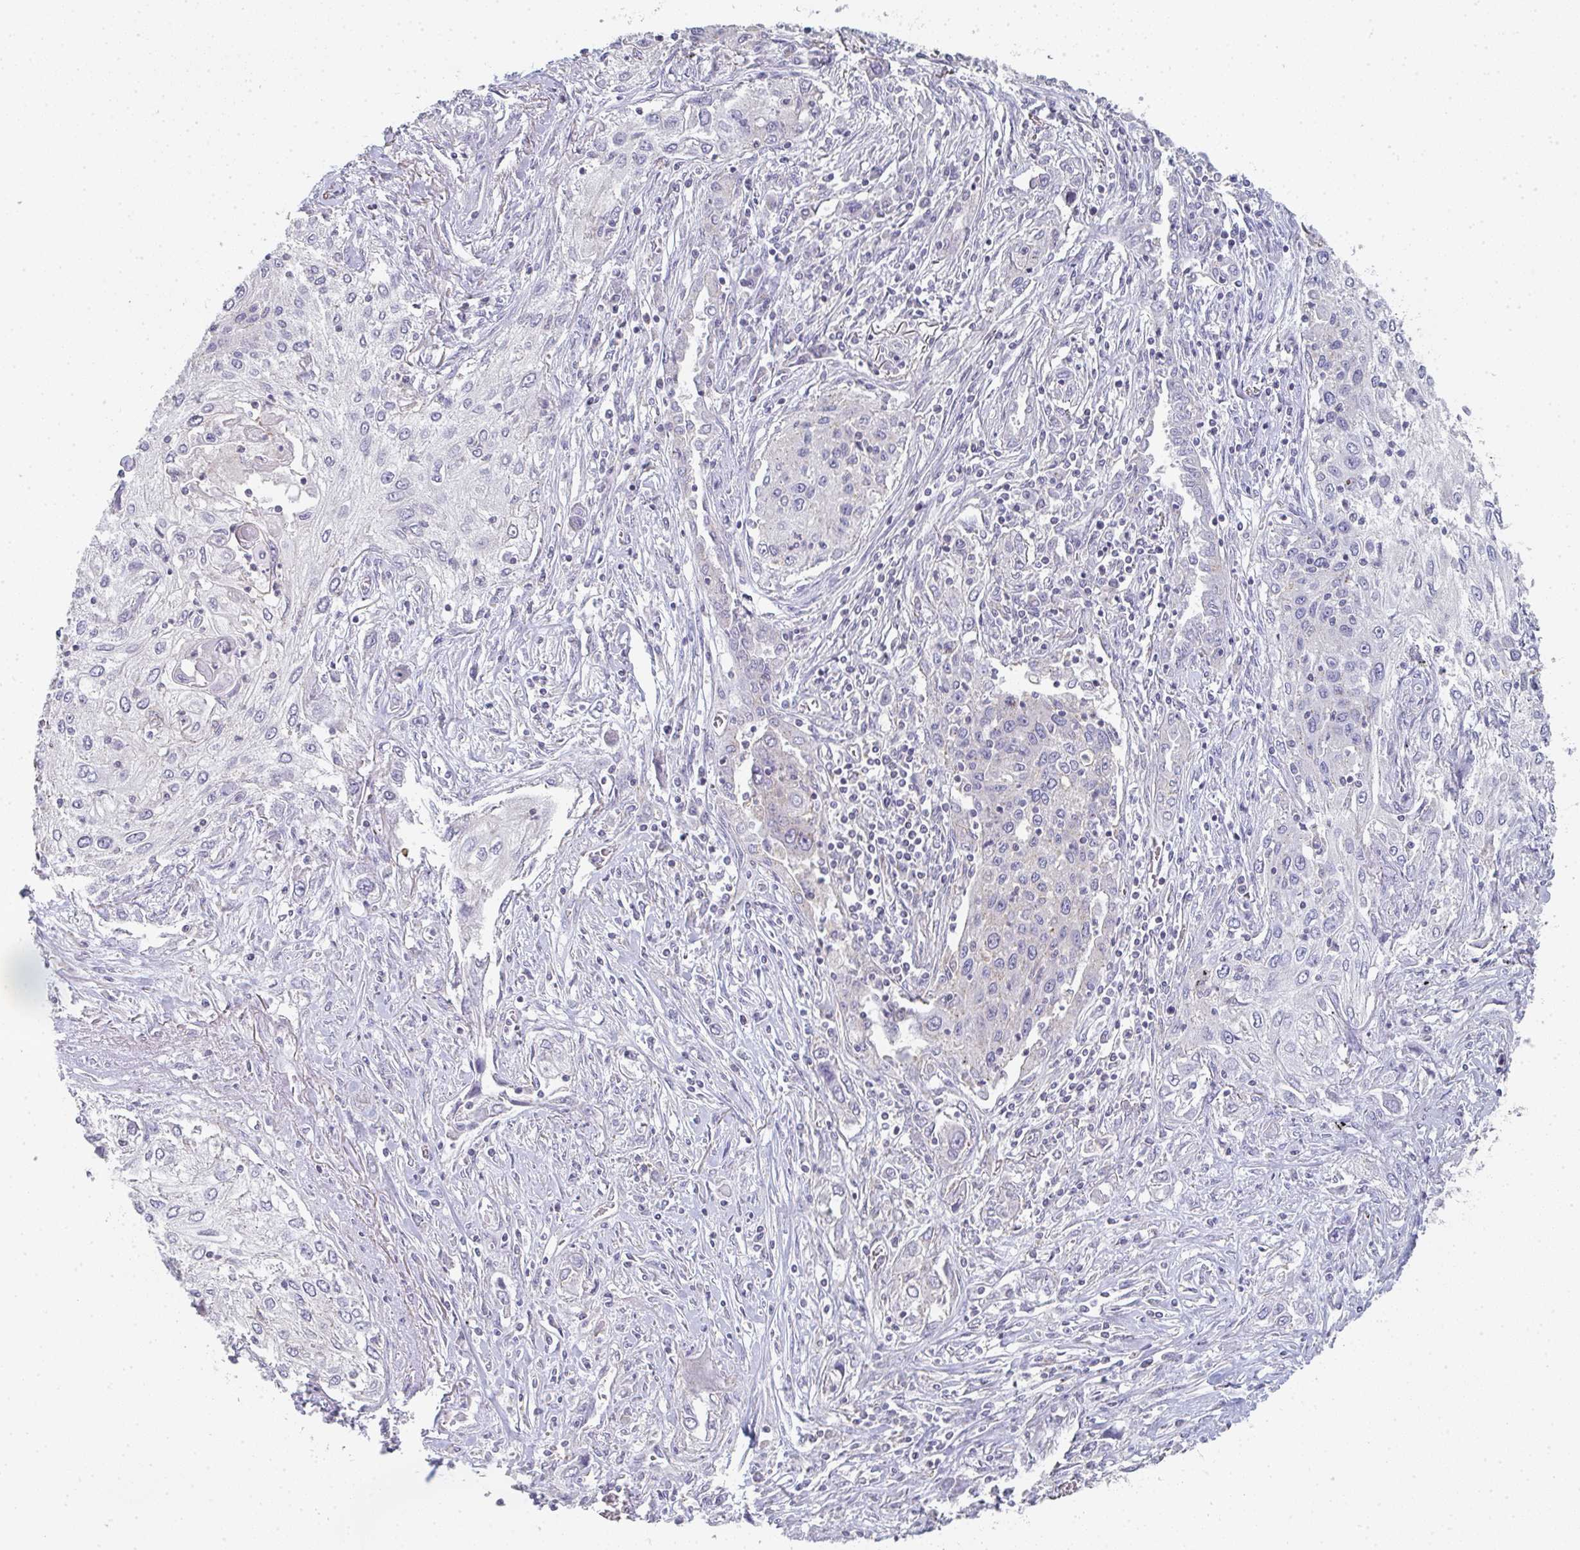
{"staining": {"intensity": "negative", "quantity": "none", "location": "none"}, "tissue": "lung cancer", "cell_type": "Tumor cells", "image_type": "cancer", "snomed": [{"axis": "morphology", "description": "Squamous cell carcinoma, NOS"}, {"axis": "topography", "description": "Lung"}], "caption": "Lung cancer (squamous cell carcinoma) was stained to show a protein in brown. There is no significant staining in tumor cells.", "gene": "CHMP5", "patient": {"sex": "female", "age": 69}}